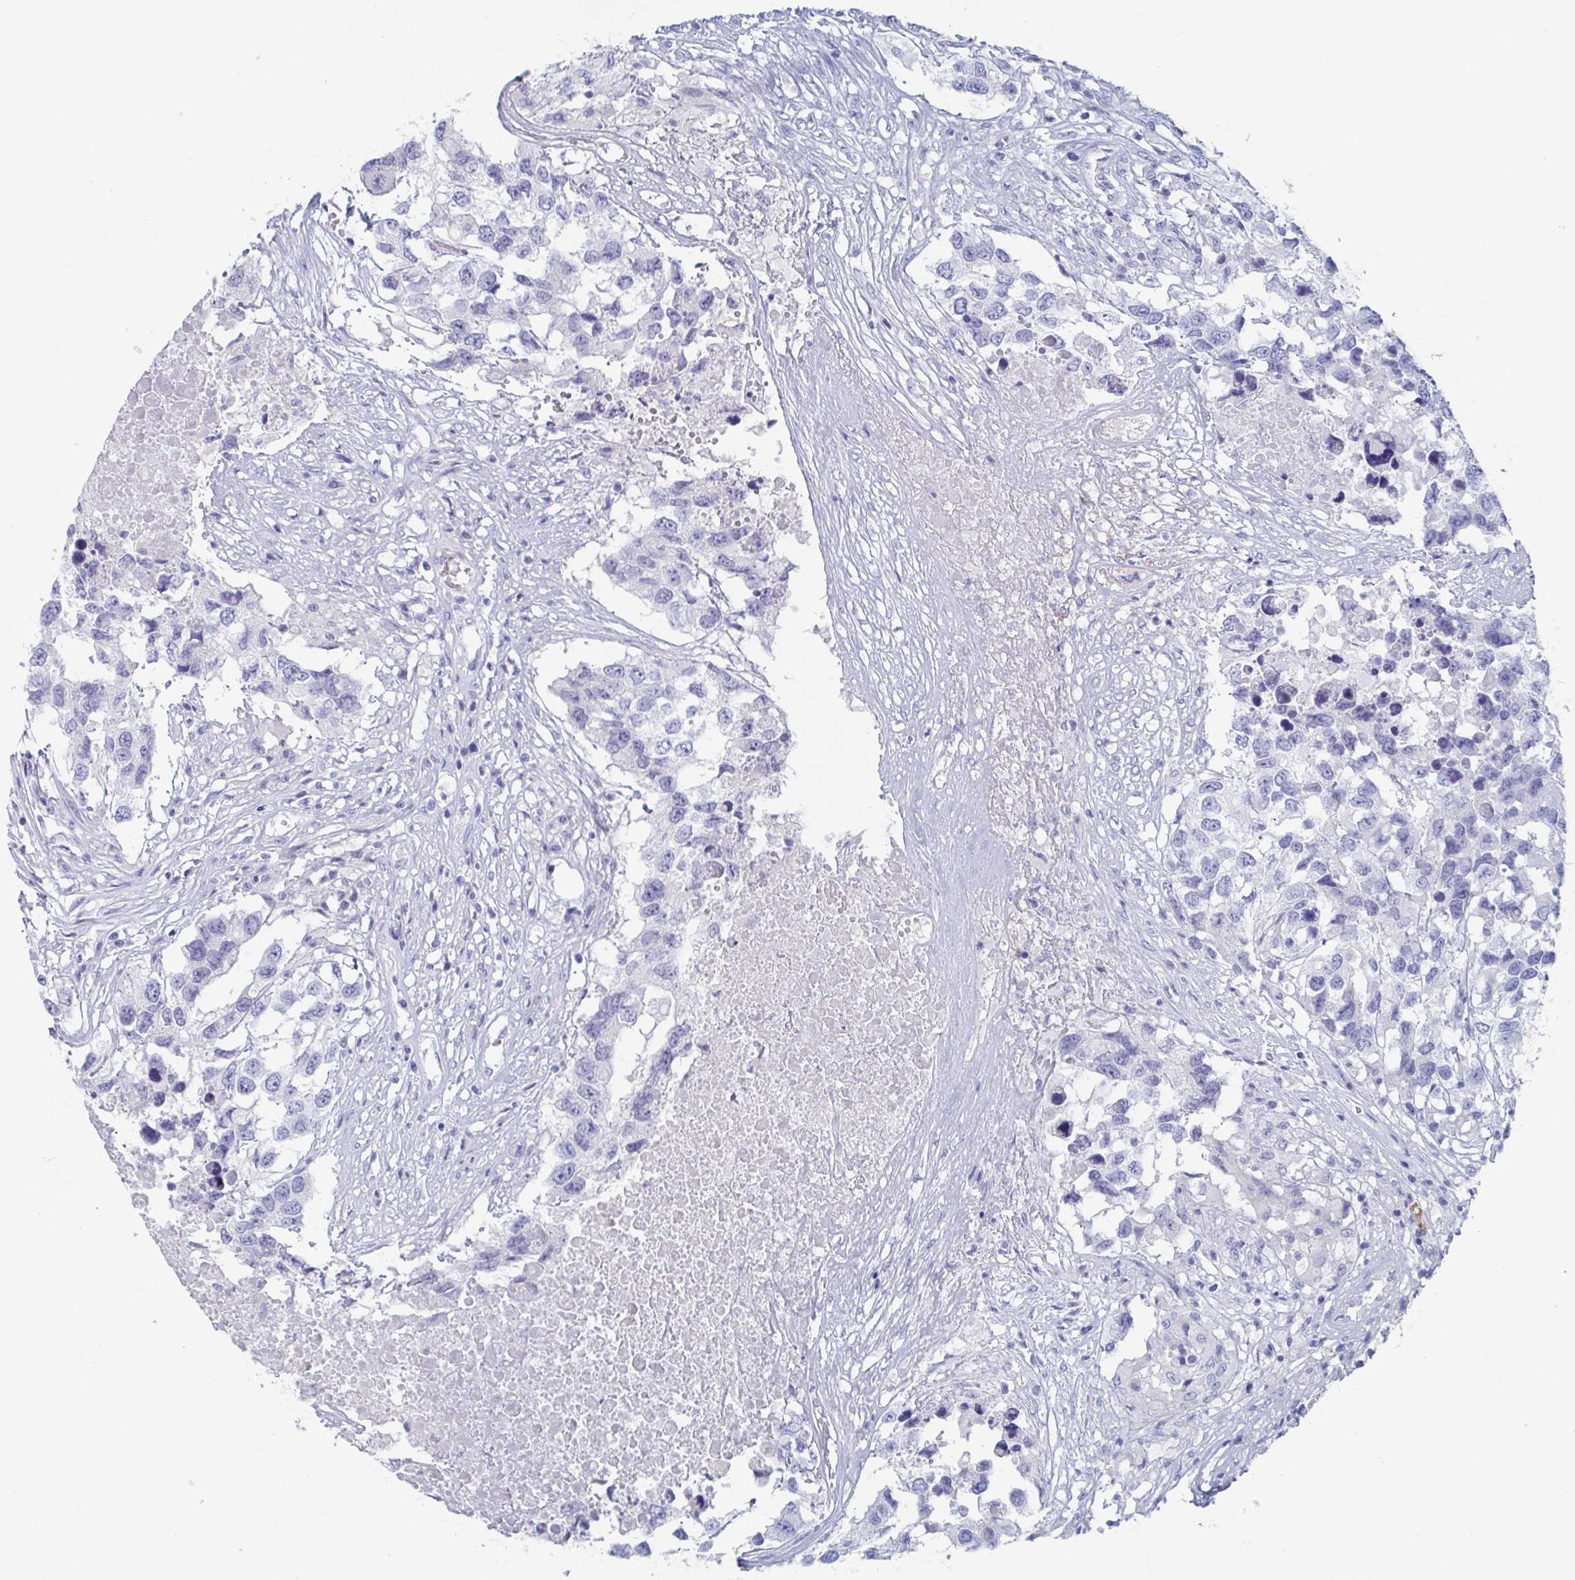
{"staining": {"intensity": "negative", "quantity": "none", "location": "none"}, "tissue": "testis cancer", "cell_type": "Tumor cells", "image_type": "cancer", "snomed": [{"axis": "morphology", "description": "Carcinoma, Embryonal, NOS"}, {"axis": "topography", "description": "Testis"}], "caption": "Testis cancer (embryonal carcinoma) stained for a protein using immunohistochemistry (IHC) shows no expression tumor cells.", "gene": "DPEP3", "patient": {"sex": "male", "age": 83}}